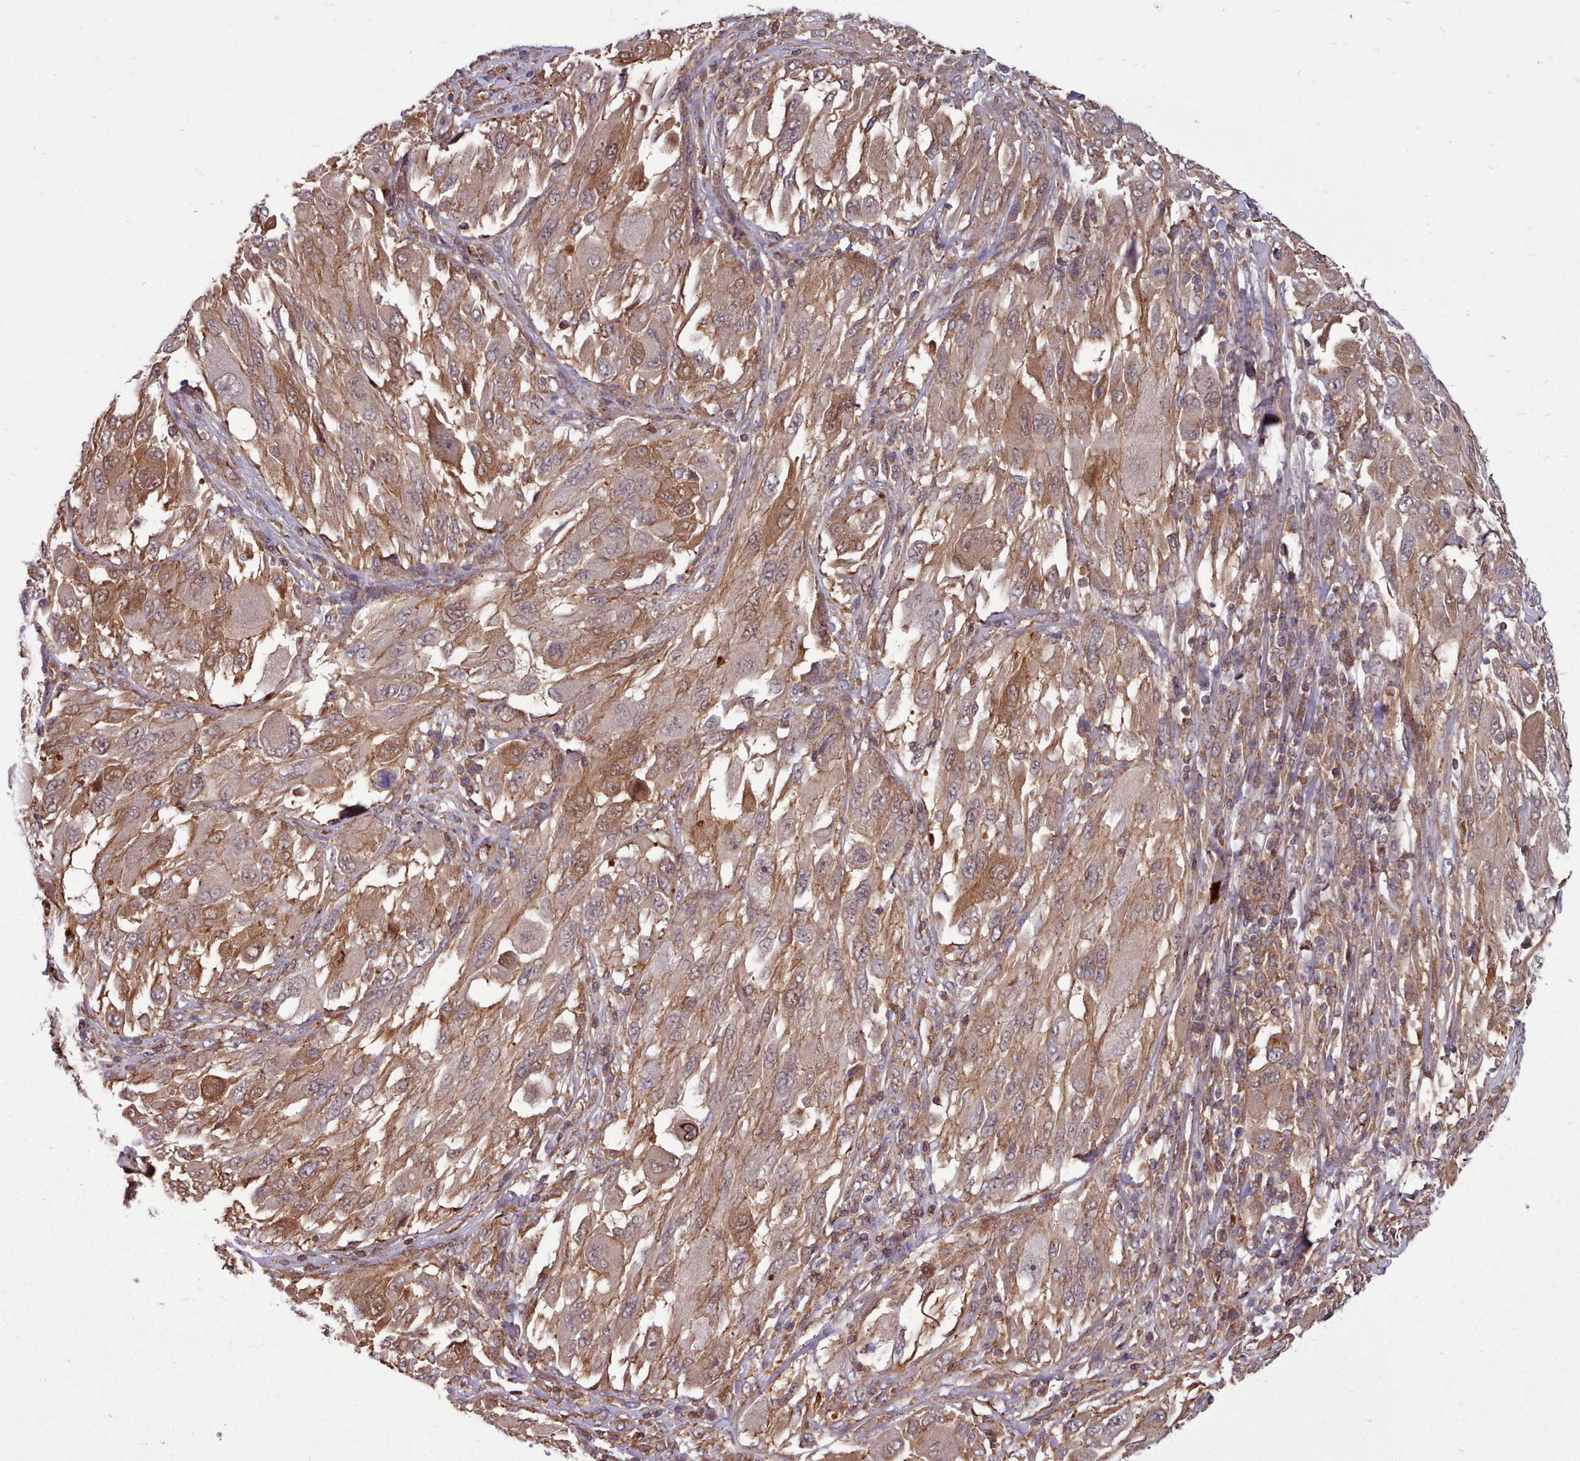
{"staining": {"intensity": "moderate", "quantity": "25%-75%", "location": "cytoplasmic/membranous"}, "tissue": "melanoma", "cell_type": "Tumor cells", "image_type": "cancer", "snomed": [{"axis": "morphology", "description": "Malignant melanoma, NOS"}, {"axis": "topography", "description": "Skin"}], "caption": "Approximately 25%-75% of tumor cells in malignant melanoma display moderate cytoplasmic/membranous protein staining as visualized by brown immunohistochemical staining.", "gene": "STUB1", "patient": {"sex": "female", "age": 91}}